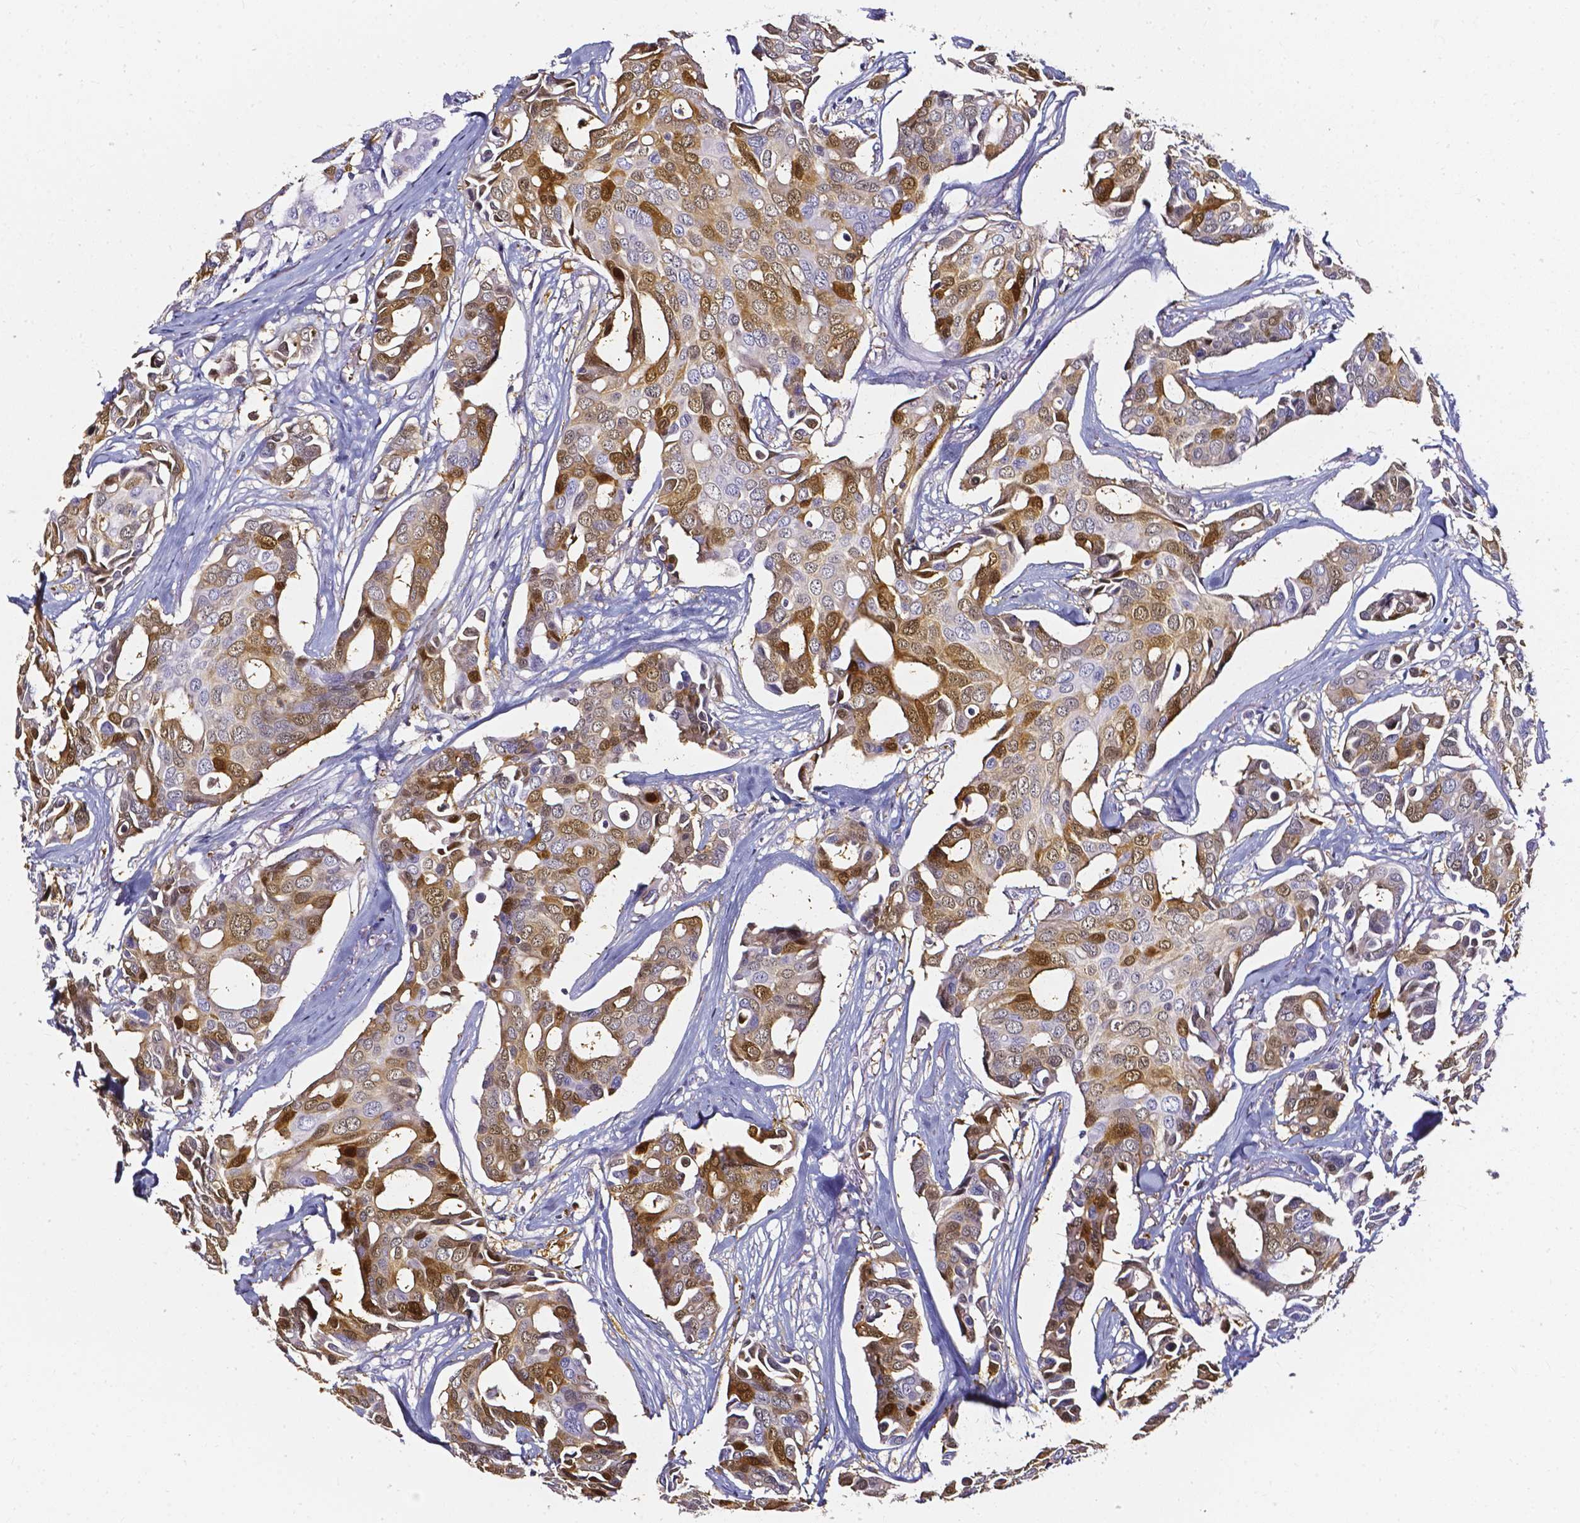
{"staining": {"intensity": "moderate", "quantity": "25%-75%", "location": "cytoplasmic/membranous,nuclear"}, "tissue": "breast cancer", "cell_type": "Tumor cells", "image_type": "cancer", "snomed": [{"axis": "morphology", "description": "Duct carcinoma"}, {"axis": "topography", "description": "Breast"}], "caption": "Breast cancer stained with a brown dye demonstrates moderate cytoplasmic/membranous and nuclear positive expression in about 25%-75% of tumor cells.", "gene": "AKR1B10", "patient": {"sex": "female", "age": 54}}